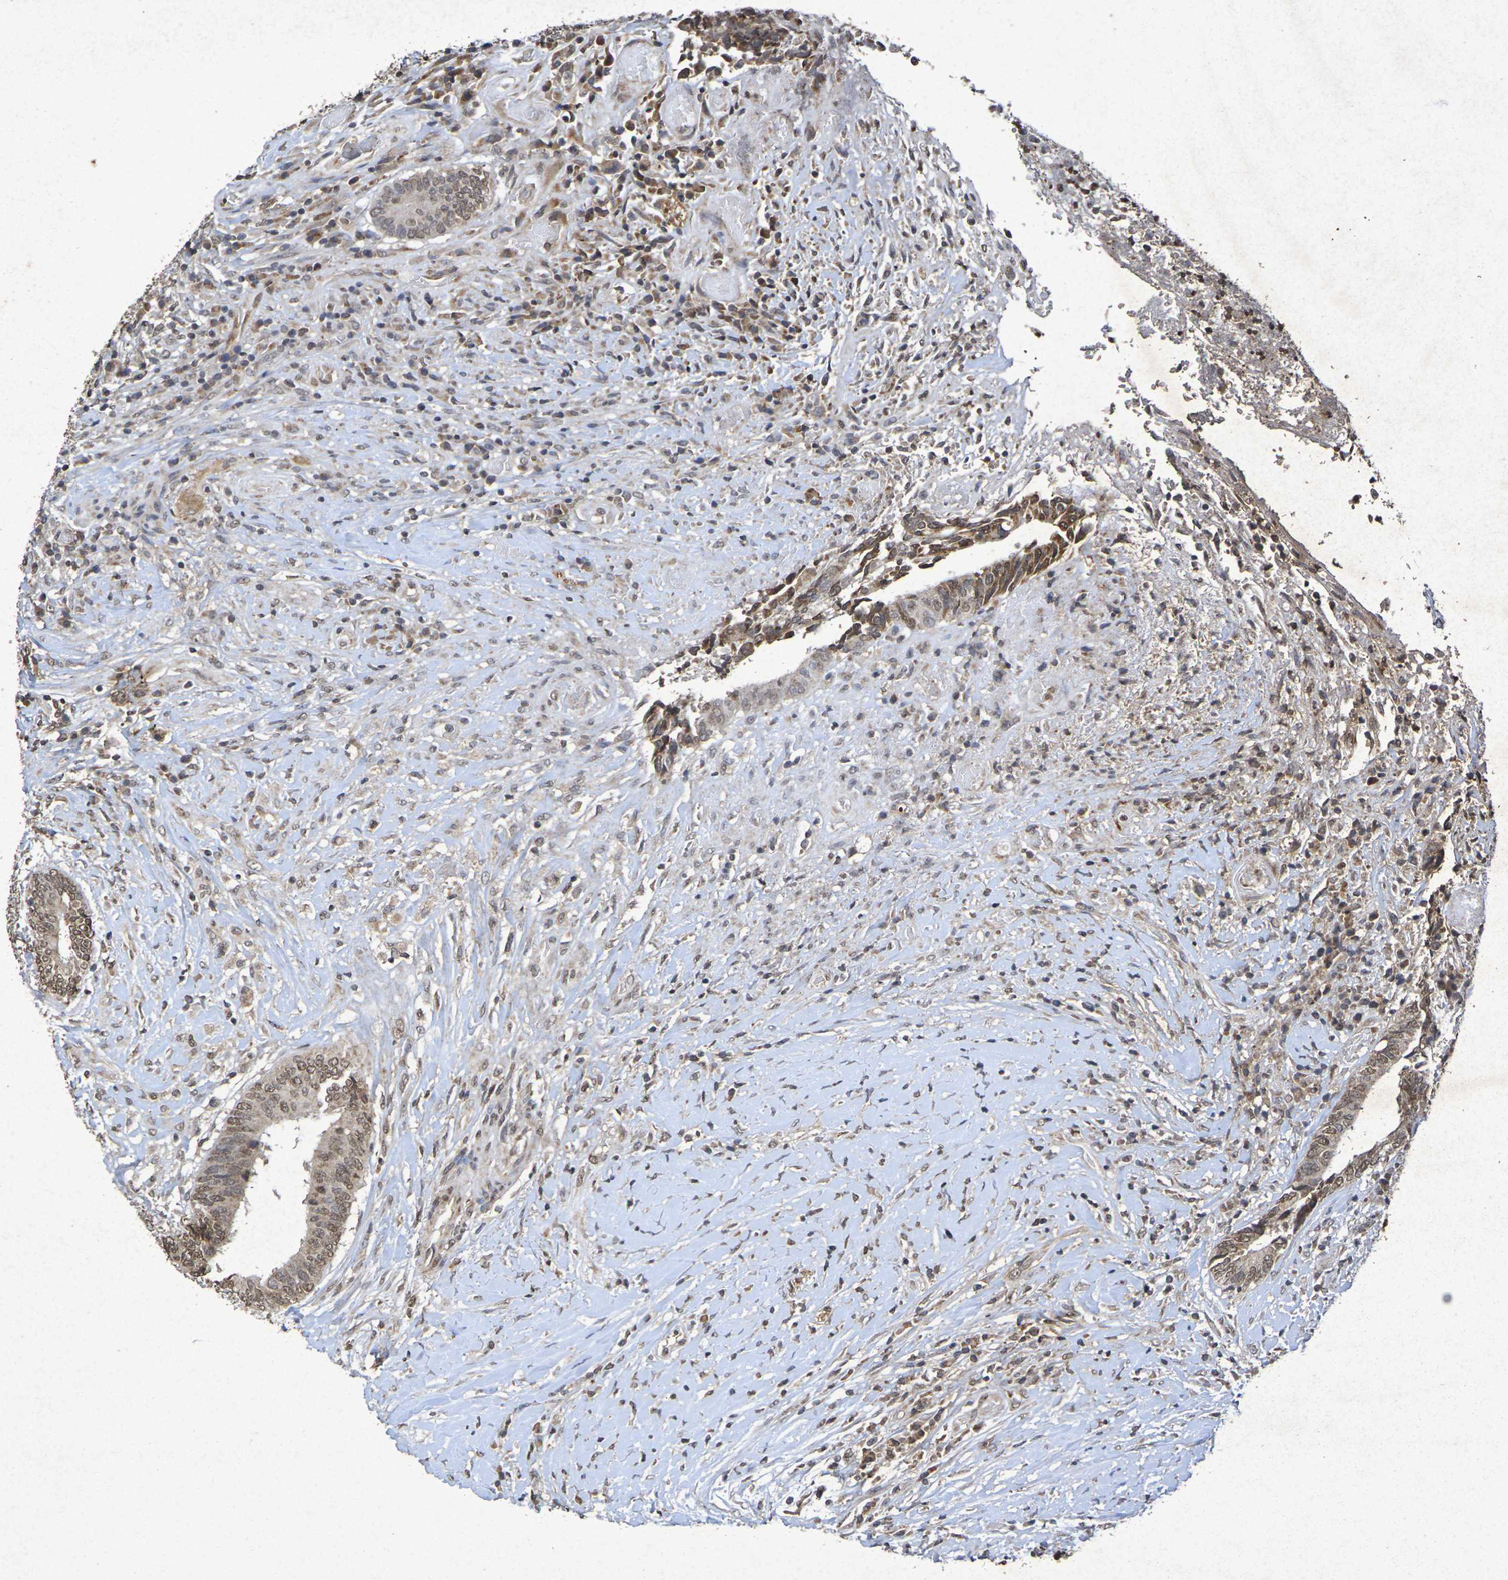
{"staining": {"intensity": "moderate", "quantity": ">75%", "location": "cytoplasmic/membranous,nuclear"}, "tissue": "colorectal cancer", "cell_type": "Tumor cells", "image_type": "cancer", "snomed": [{"axis": "morphology", "description": "Adenocarcinoma, NOS"}, {"axis": "topography", "description": "Rectum"}], "caption": "A micrograph showing moderate cytoplasmic/membranous and nuclear staining in about >75% of tumor cells in colorectal cancer (adenocarcinoma), as visualized by brown immunohistochemical staining.", "gene": "GUCY1A2", "patient": {"sex": "male", "age": 63}}